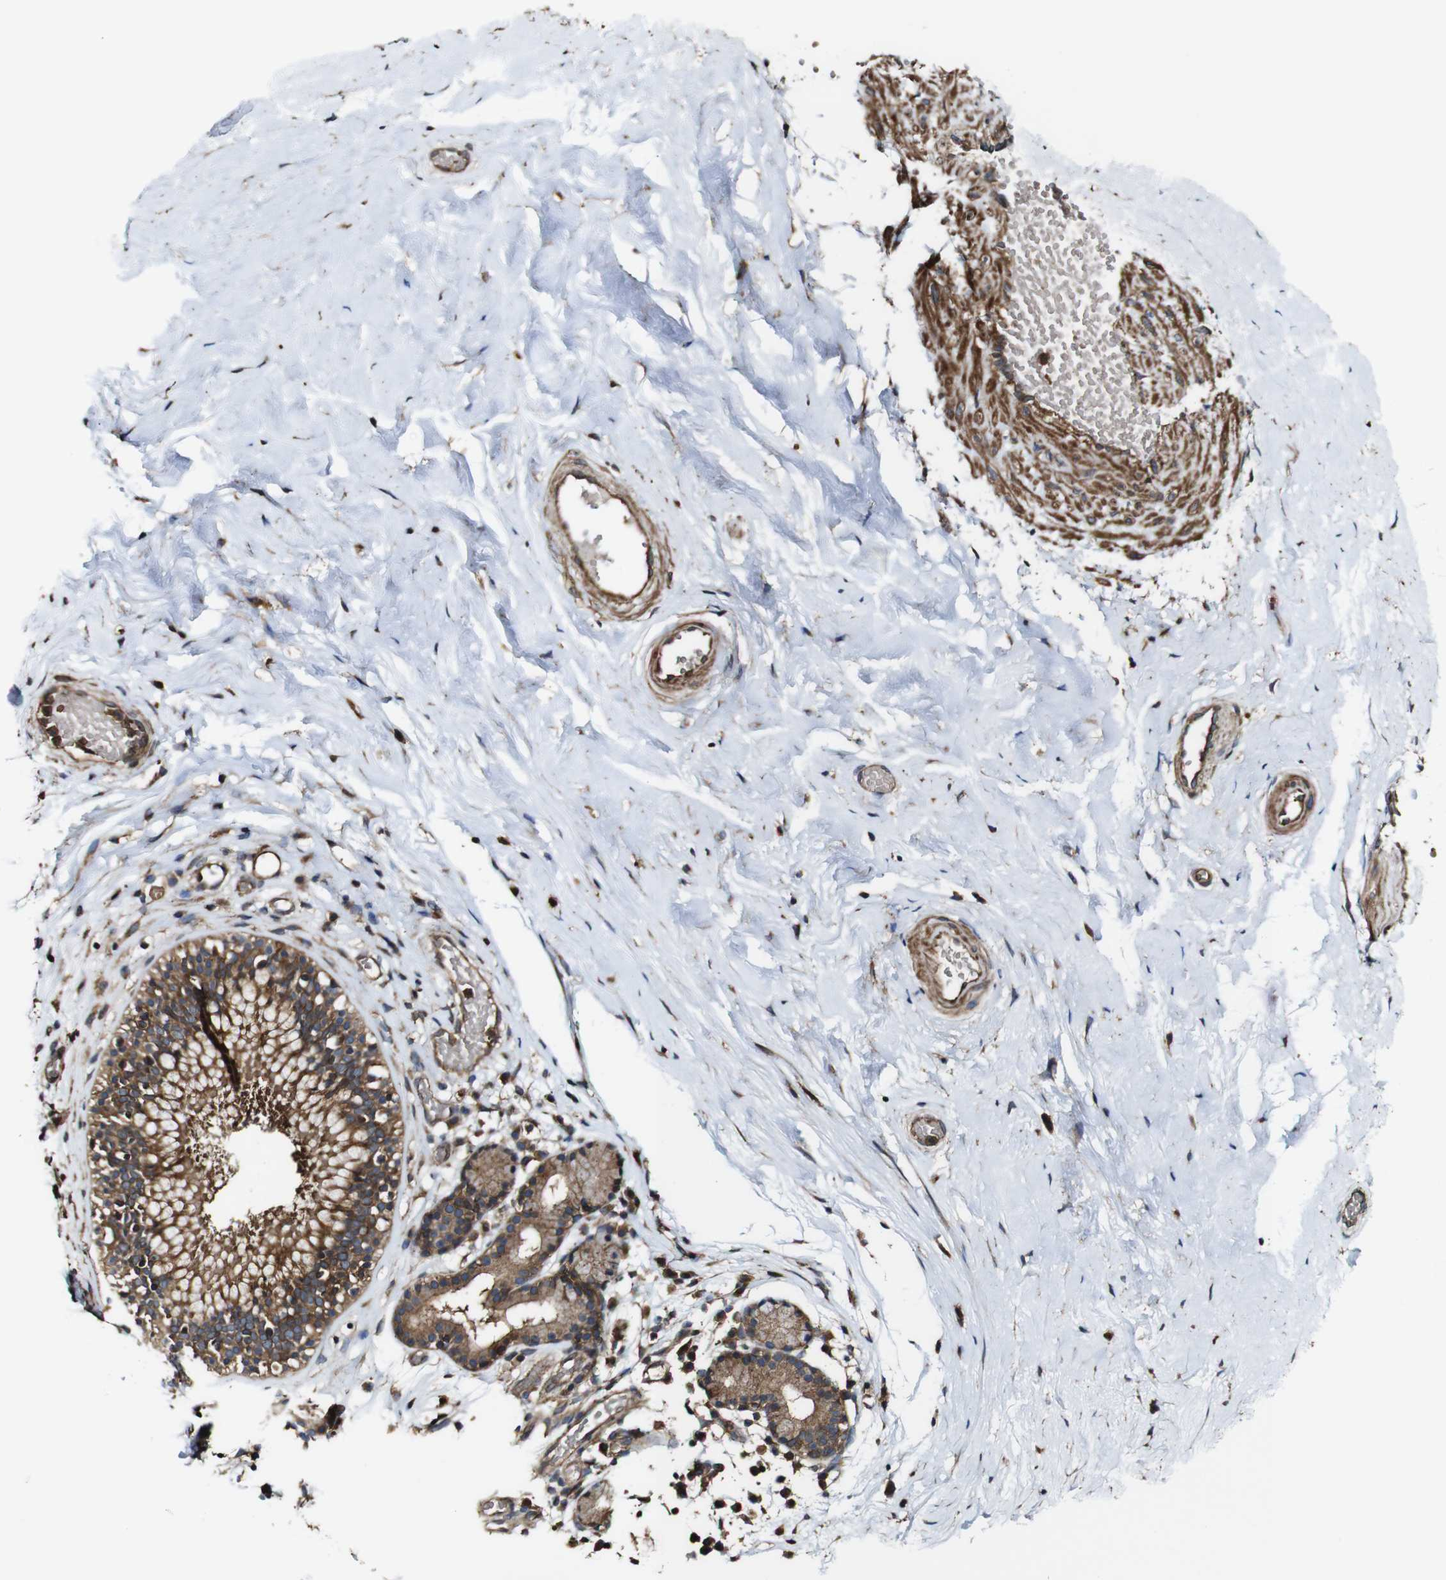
{"staining": {"intensity": "moderate", "quantity": ">75%", "location": "cytoplasmic/membranous"}, "tissue": "nasopharynx", "cell_type": "Respiratory epithelial cells", "image_type": "normal", "snomed": [{"axis": "morphology", "description": "Normal tissue, NOS"}, {"axis": "morphology", "description": "Inflammation, NOS"}, {"axis": "topography", "description": "Nasopharynx"}], "caption": "DAB immunohistochemical staining of normal human nasopharynx reveals moderate cytoplasmic/membranous protein positivity in approximately >75% of respiratory epithelial cells.", "gene": "TNIK", "patient": {"sex": "male", "age": 48}}